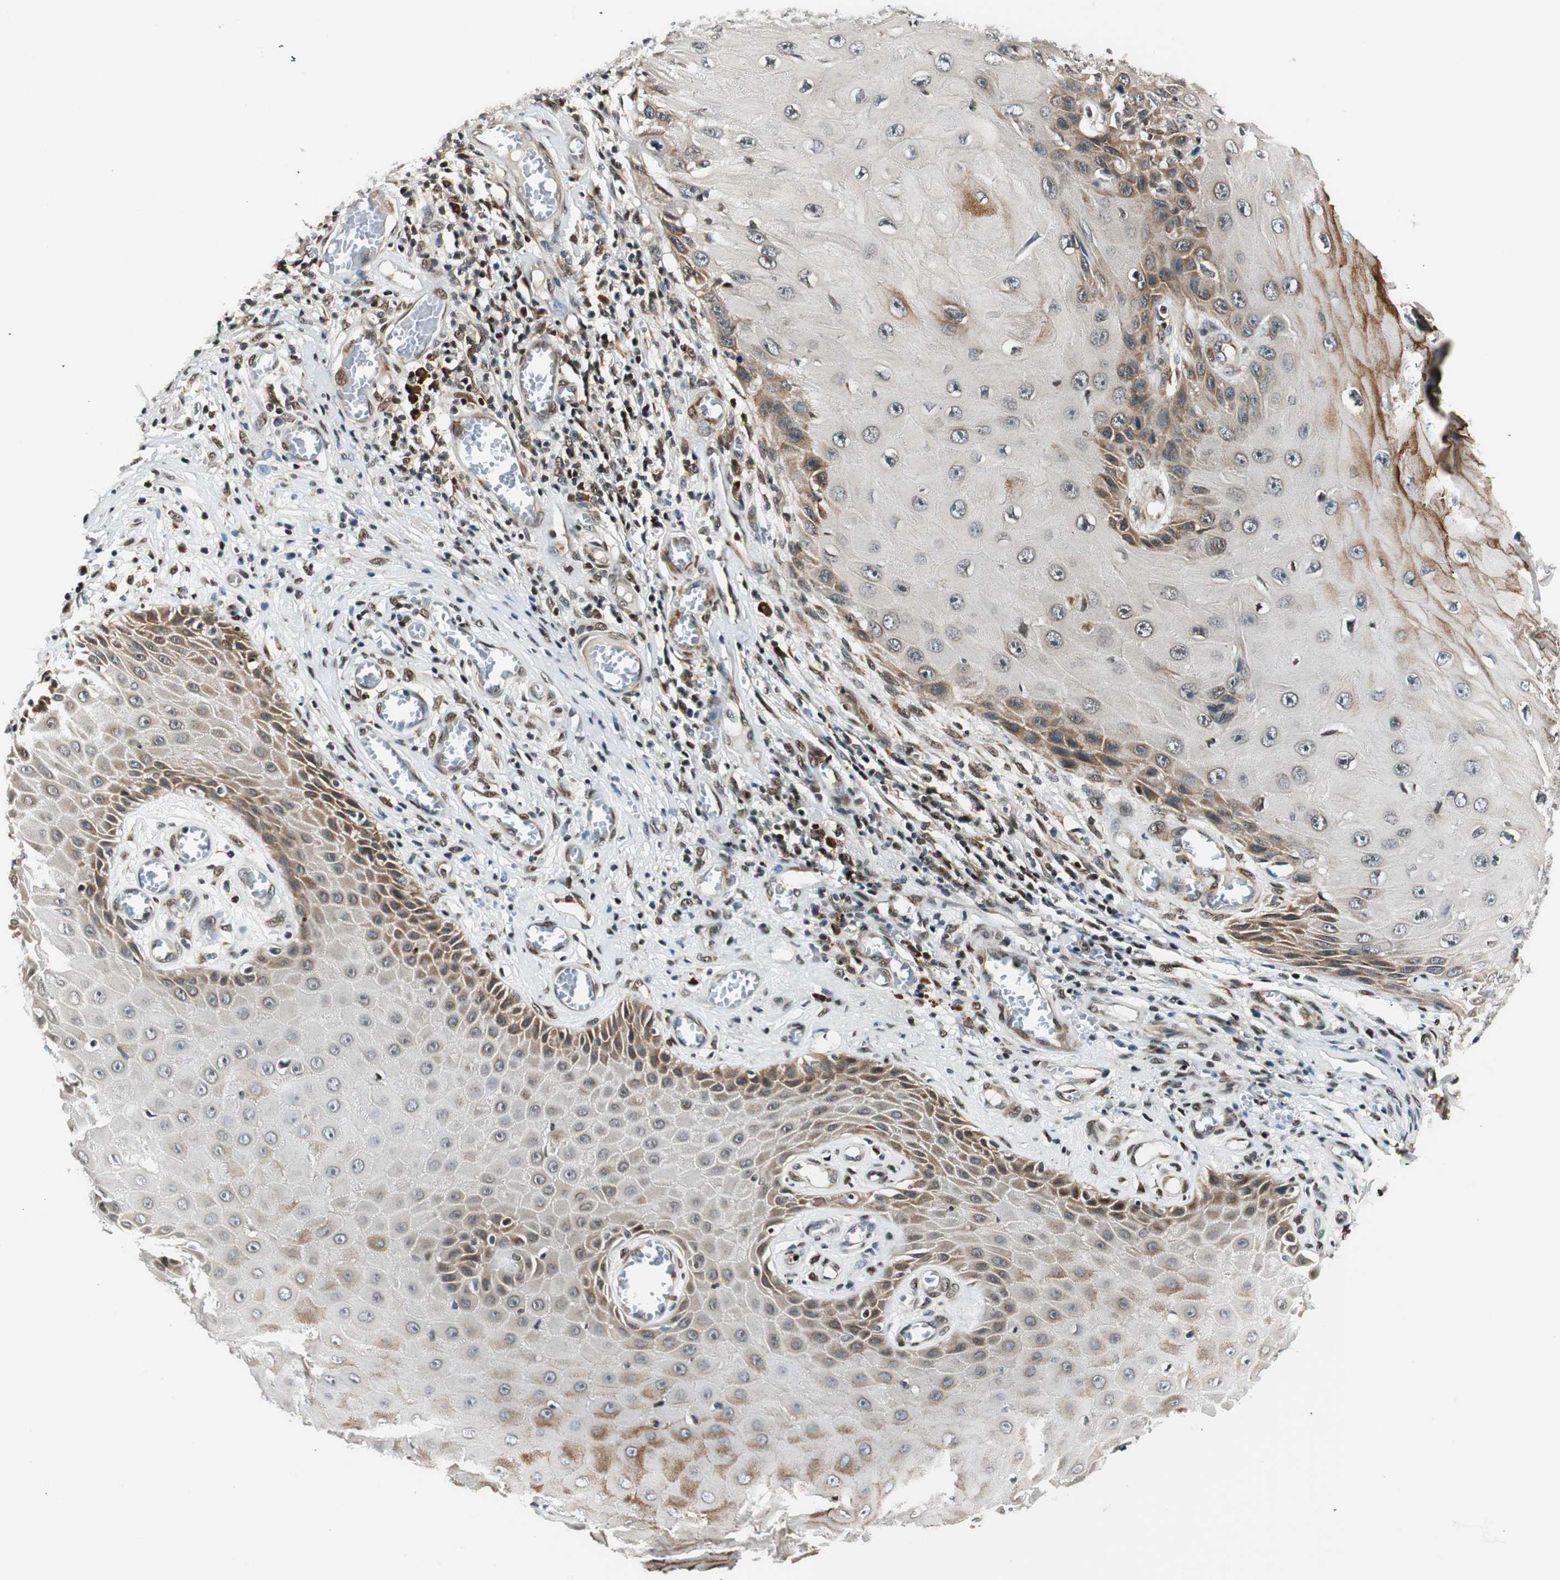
{"staining": {"intensity": "moderate", "quantity": "<25%", "location": "cytoplasmic/membranous"}, "tissue": "skin cancer", "cell_type": "Tumor cells", "image_type": "cancer", "snomed": [{"axis": "morphology", "description": "Squamous cell carcinoma, NOS"}, {"axis": "topography", "description": "Skin"}], "caption": "Immunohistochemistry (IHC) of human skin cancer reveals low levels of moderate cytoplasmic/membranous expression in approximately <25% of tumor cells.", "gene": "RING1", "patient": {"sex": "female", "age": 73}}